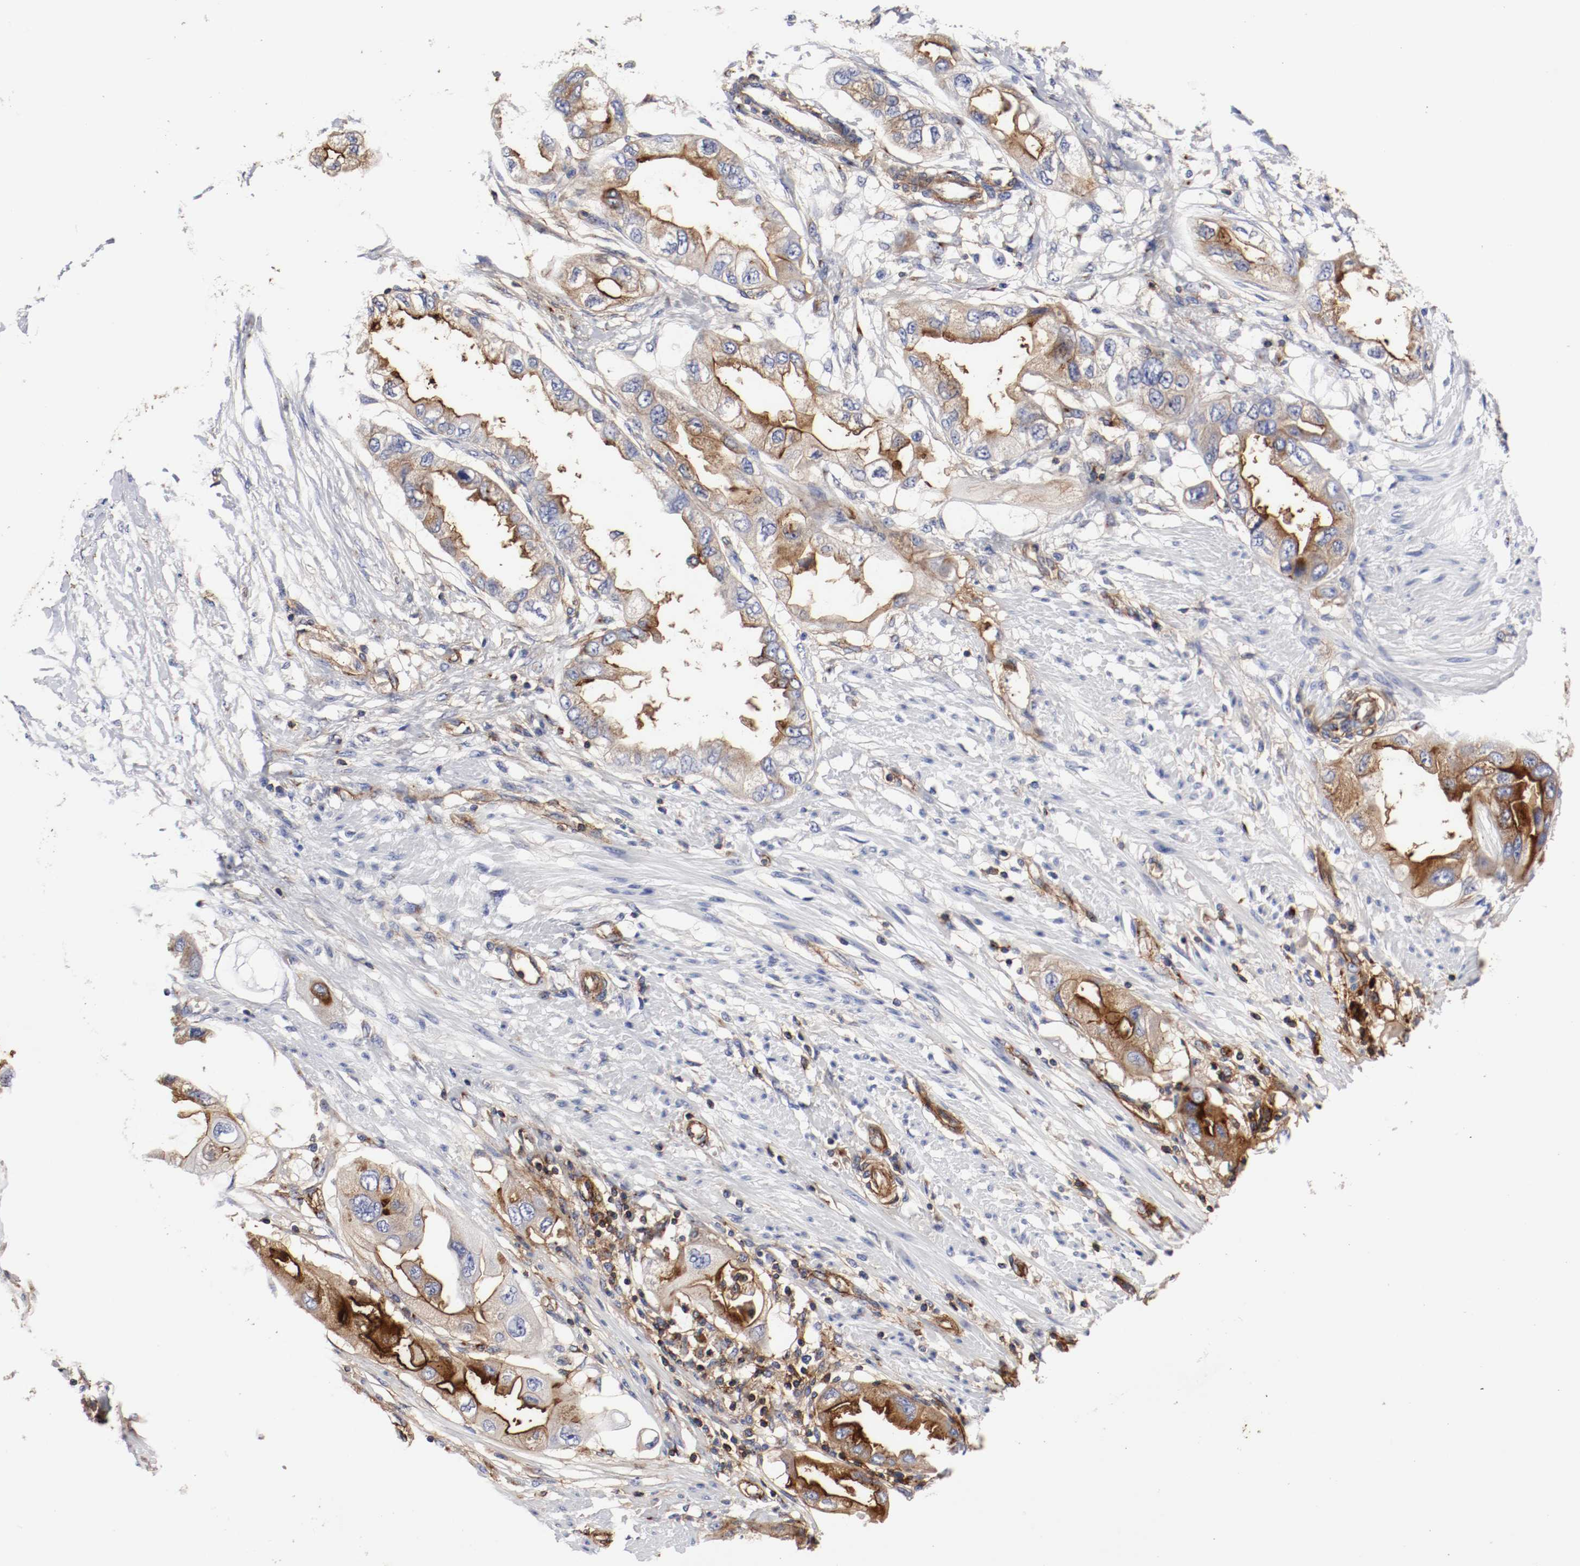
{"staining": {"intensity": "moderate", "quantity": "25%-75%", "location": "cytoplasmic/membranous"}, "tissue": "endometrial cancer", "cell_type": "Tumor cells", "image_type": "cancer", "snomed": [{"axis": "morphology", "description": "Adenocarcinoma, NOS"}, {"axis": "topography", "description": "Endometrium"}], "caption": "Human adenocarcinoma (endometrial) stained with a brown dye displays moderate cytoplasmic/membranous positive staining in approximately 25%-75% of tumor cells.", "gene": "IFITM1", "patient": {"sex": "female", "age": 67}}